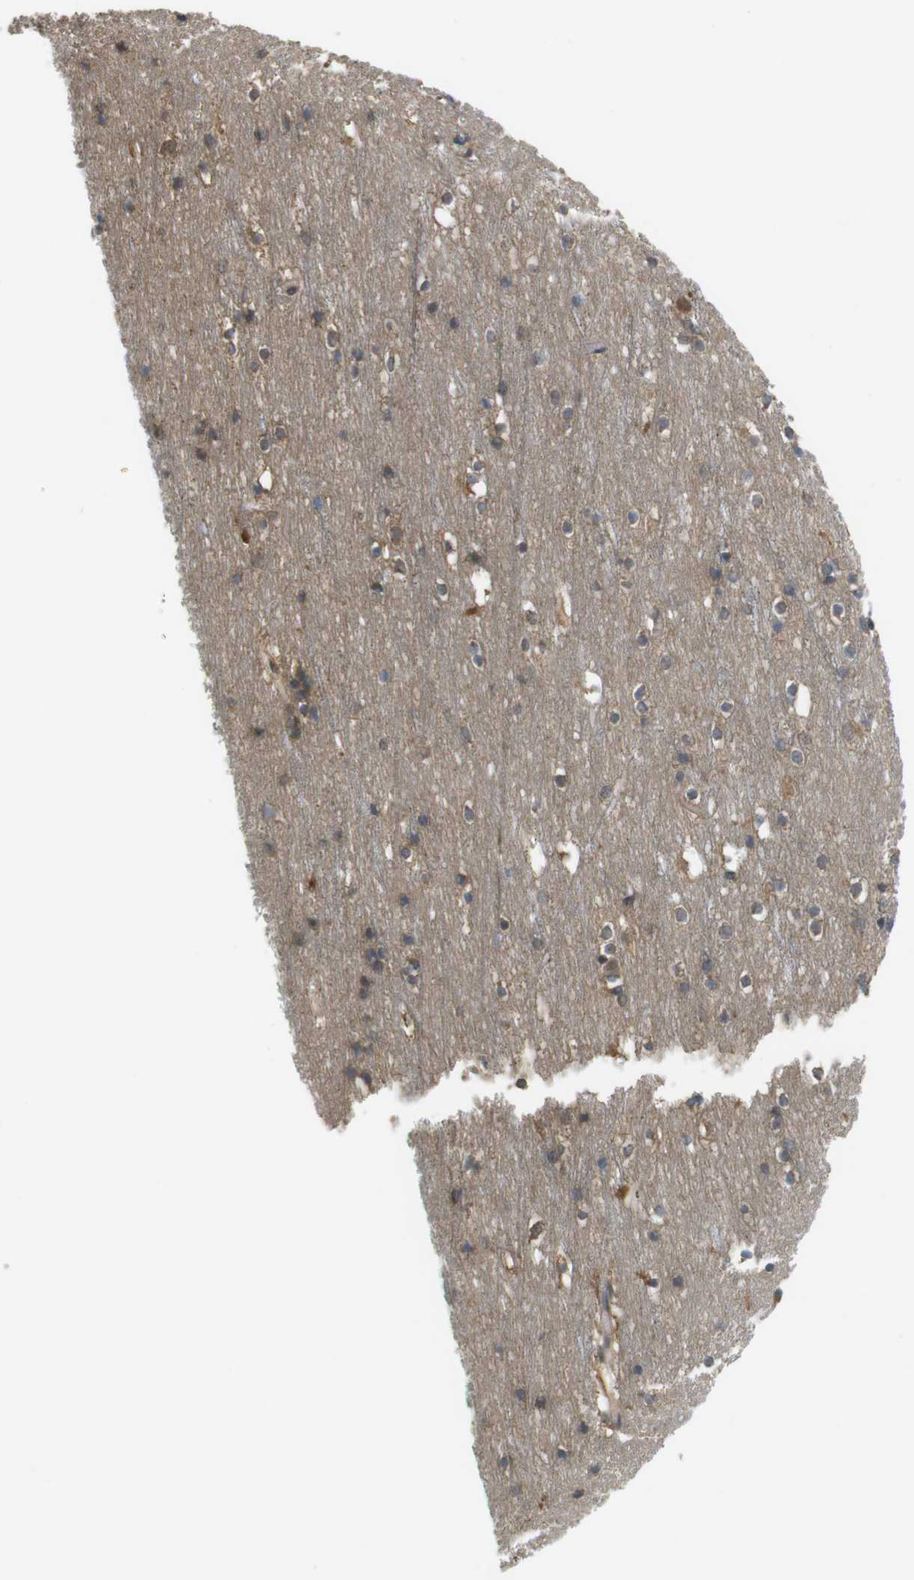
{"staining": {"intensity": "strong", "quantity": "<25%", "location": "cytoplasmic/membranous"}, "tissue": "cerebral cortex", "cell_type": "Endothelial cells", "image_type": "normal", "snomed": [{"axis": "morphology", "description": "Normal tissue, NOS"}, {"axis": "topography", "description": "Cerebral cortex"}], "caption": "Human cerebral cortex stained with a brown dye demonstrates strong cytoplasmic/membranous positive staining in approximately <25% of endothelial cells.", "gene": "RNF130", "patient": {"sex": "male", "age": 45}}